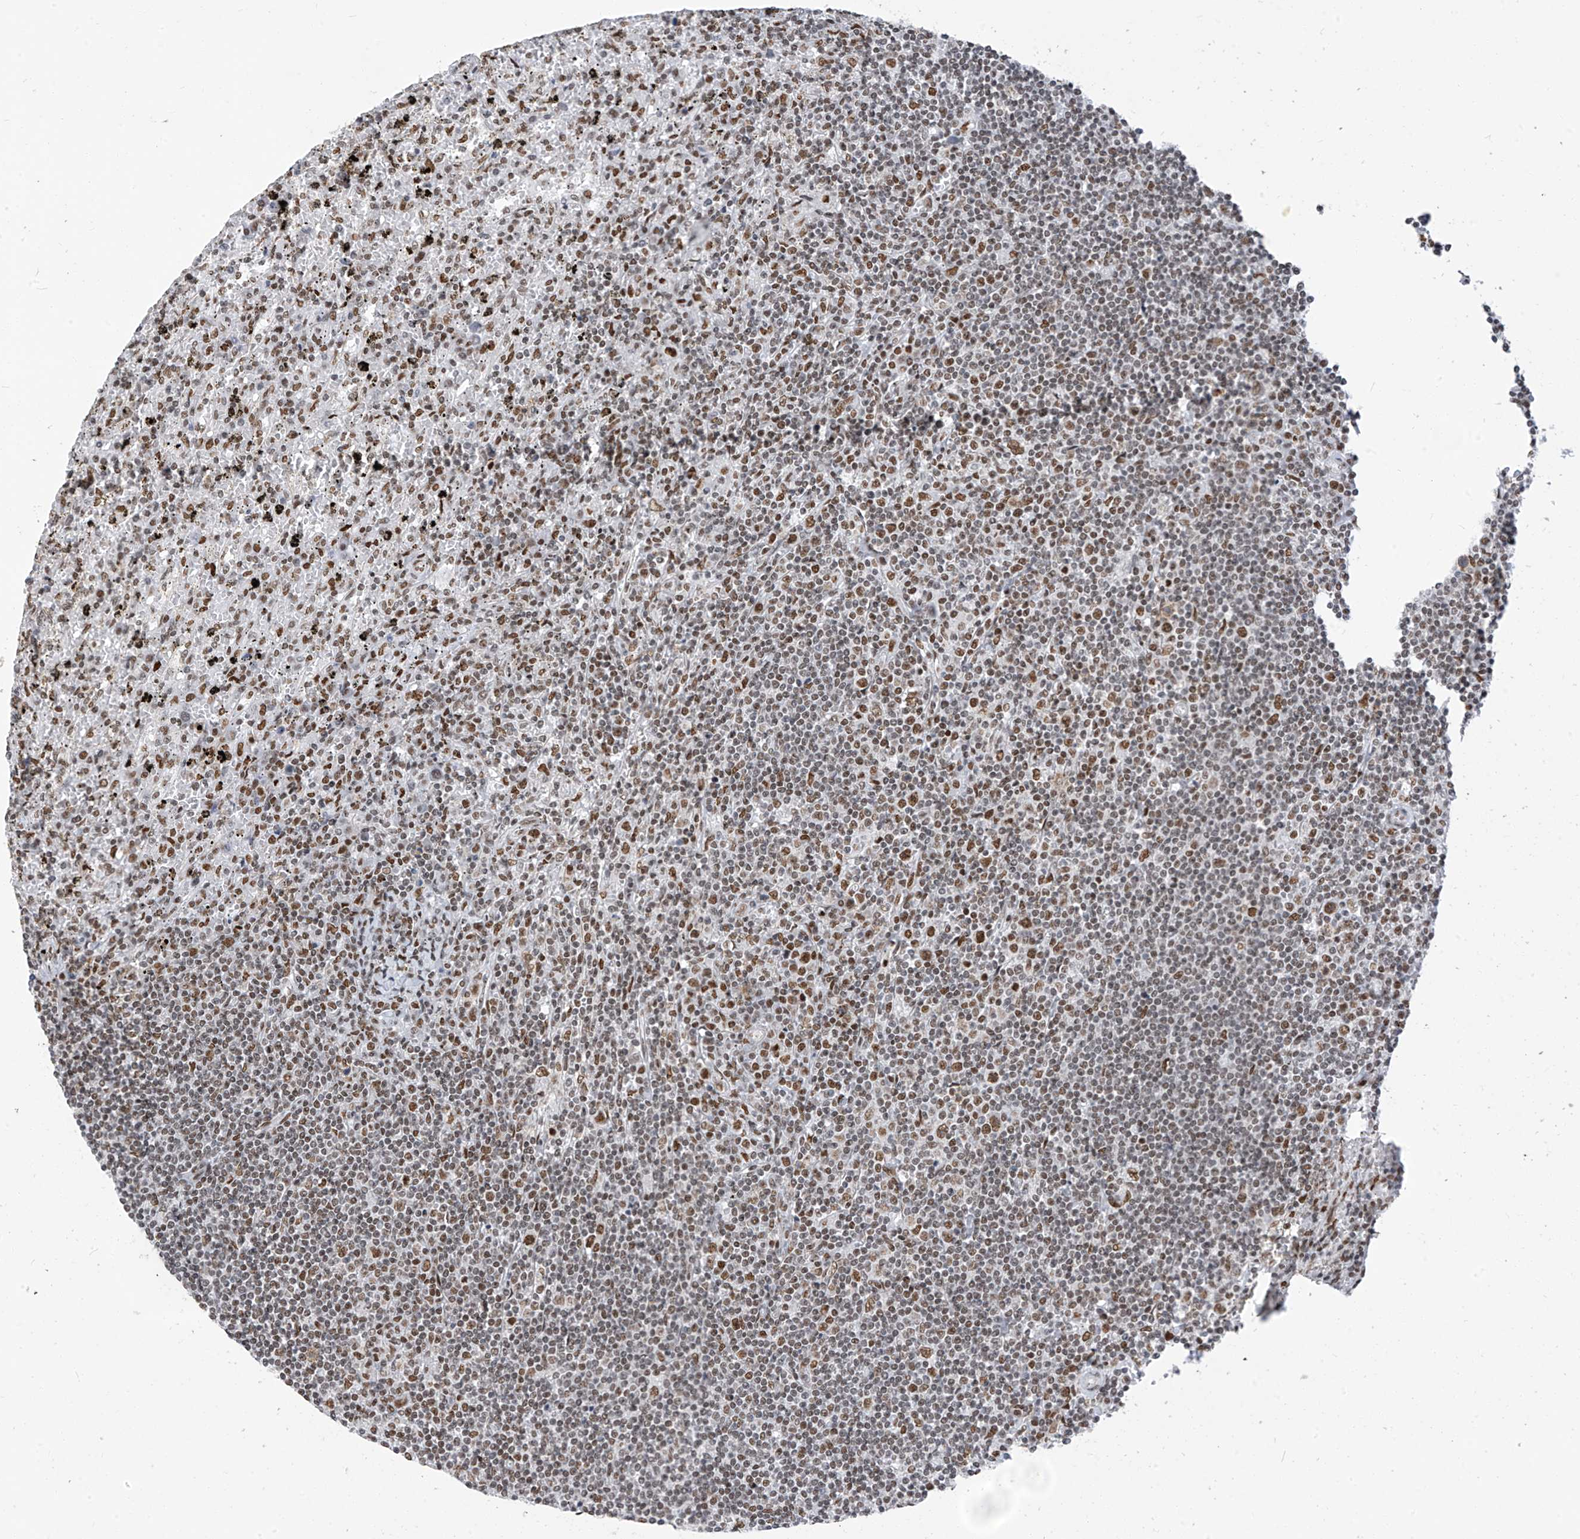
{"staining": {"intensity": "moderate", "quantity": "25%-75%", "location": "nuclear"}, "tissue": "lymphoma", "cell_type": "Tumor cells", "image_type": "cancer", "snomed": [{"axis": "morphology", "description": "Malignant lymphoma, non-Hodgkin's type, Low grade"}, {"axis": "topography", "description": "Spleen"}], "caption": "Lymphoma stained with a protein marker displays moderate staining in tumor cells.", "gene": "KHSRP", "patient": {"sex": "male", "age": 76}}